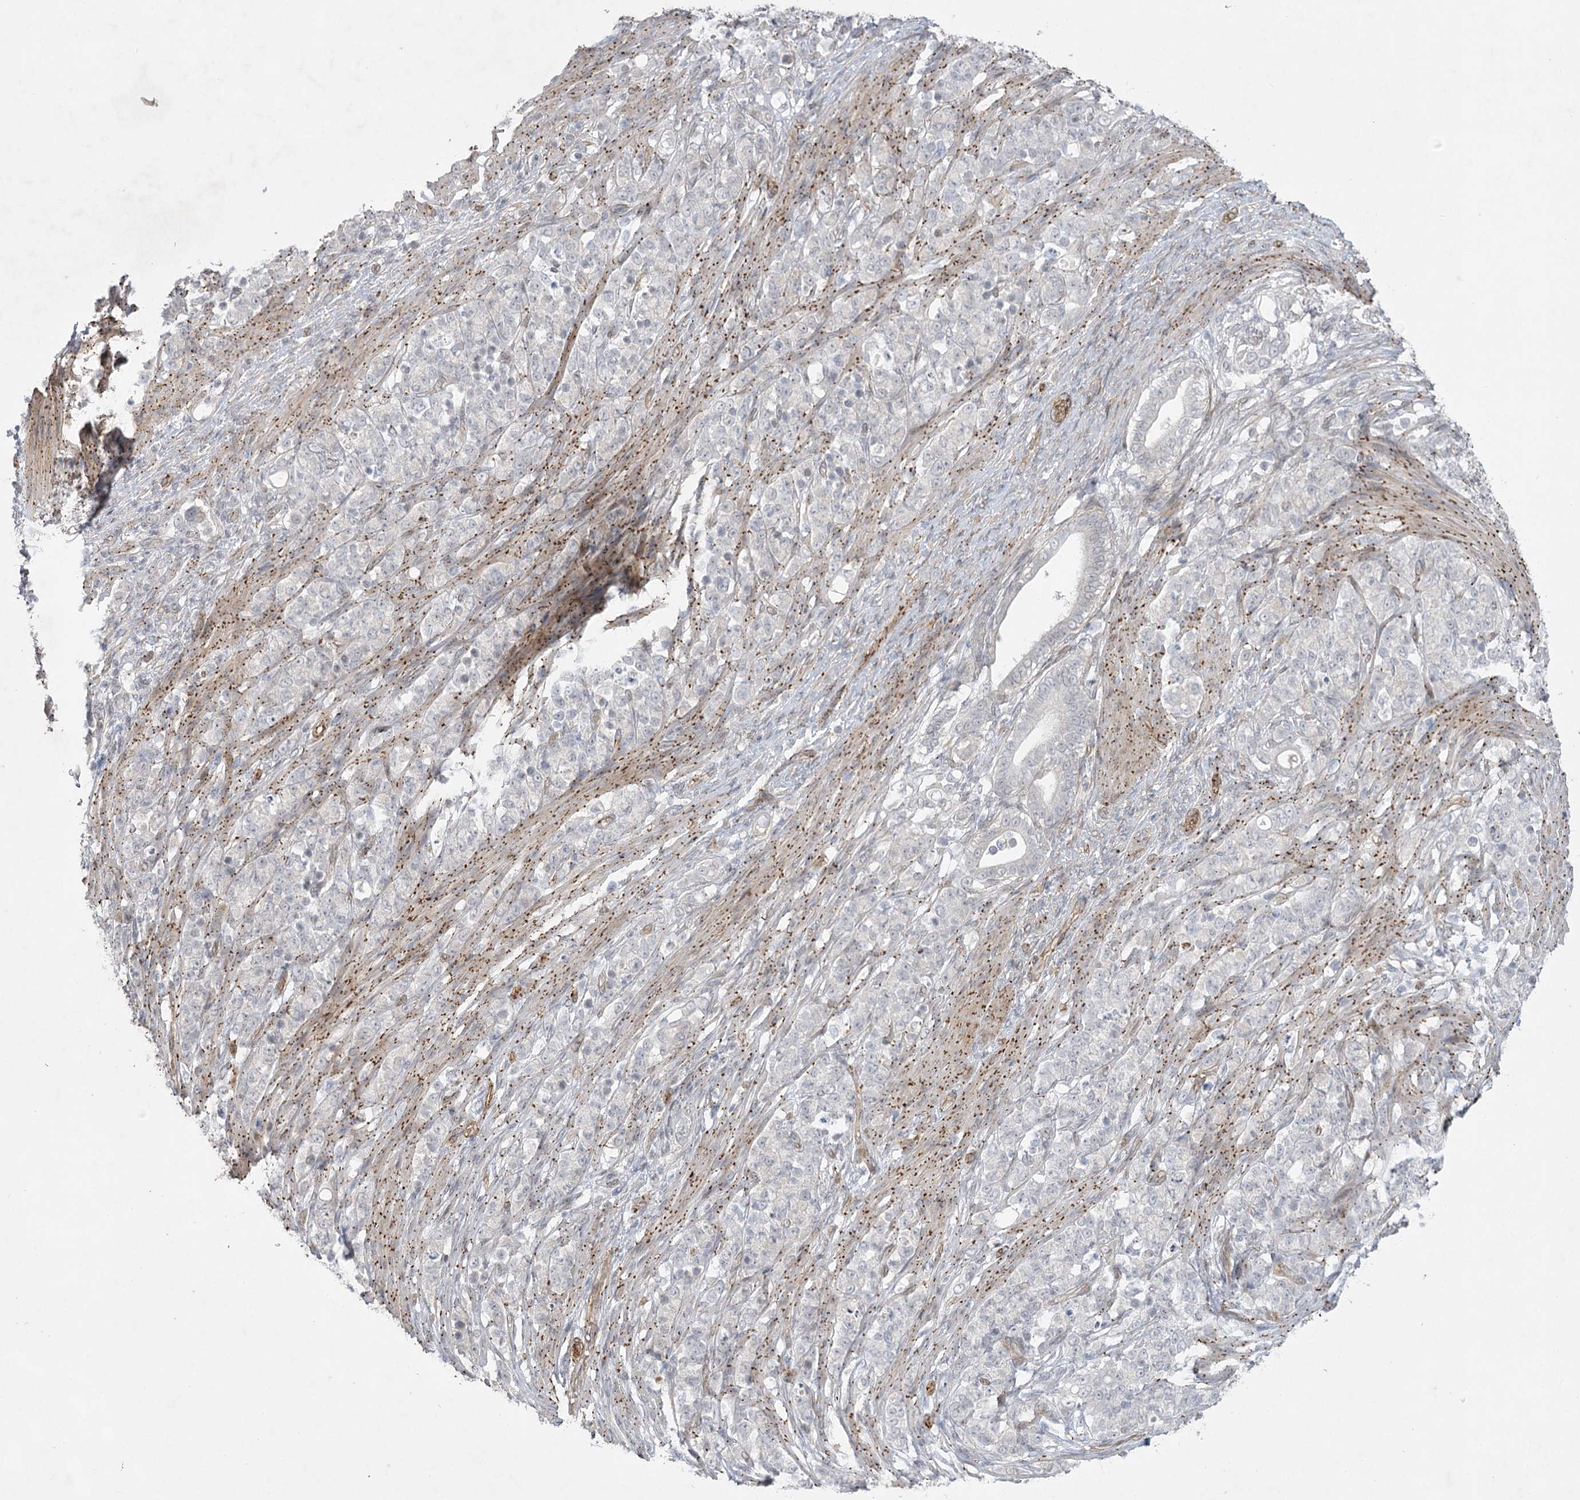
{"staining": {"intensity": "negative", "quantity": "none", "location": "none"}, "tissue": "stomach cancer", "cell_type": "Tumor cells", "image_type": "cancer", "snomed": [{"axis": "morphology", "description": "Adenocarcinoma, NOS"}, {"axis": "topography", "description": "Stomach"}], "caption": "A histopathology image of human stomach cancer (adenocarcinoma) is negative for staining in tumor cells. (DAB (3,3'-diaminobenzidine) immunohistochemistry (IHC) with hematoxylin counter stain).", "gene": "AMTN", "patient": {"sex": "female", "age": 79}}